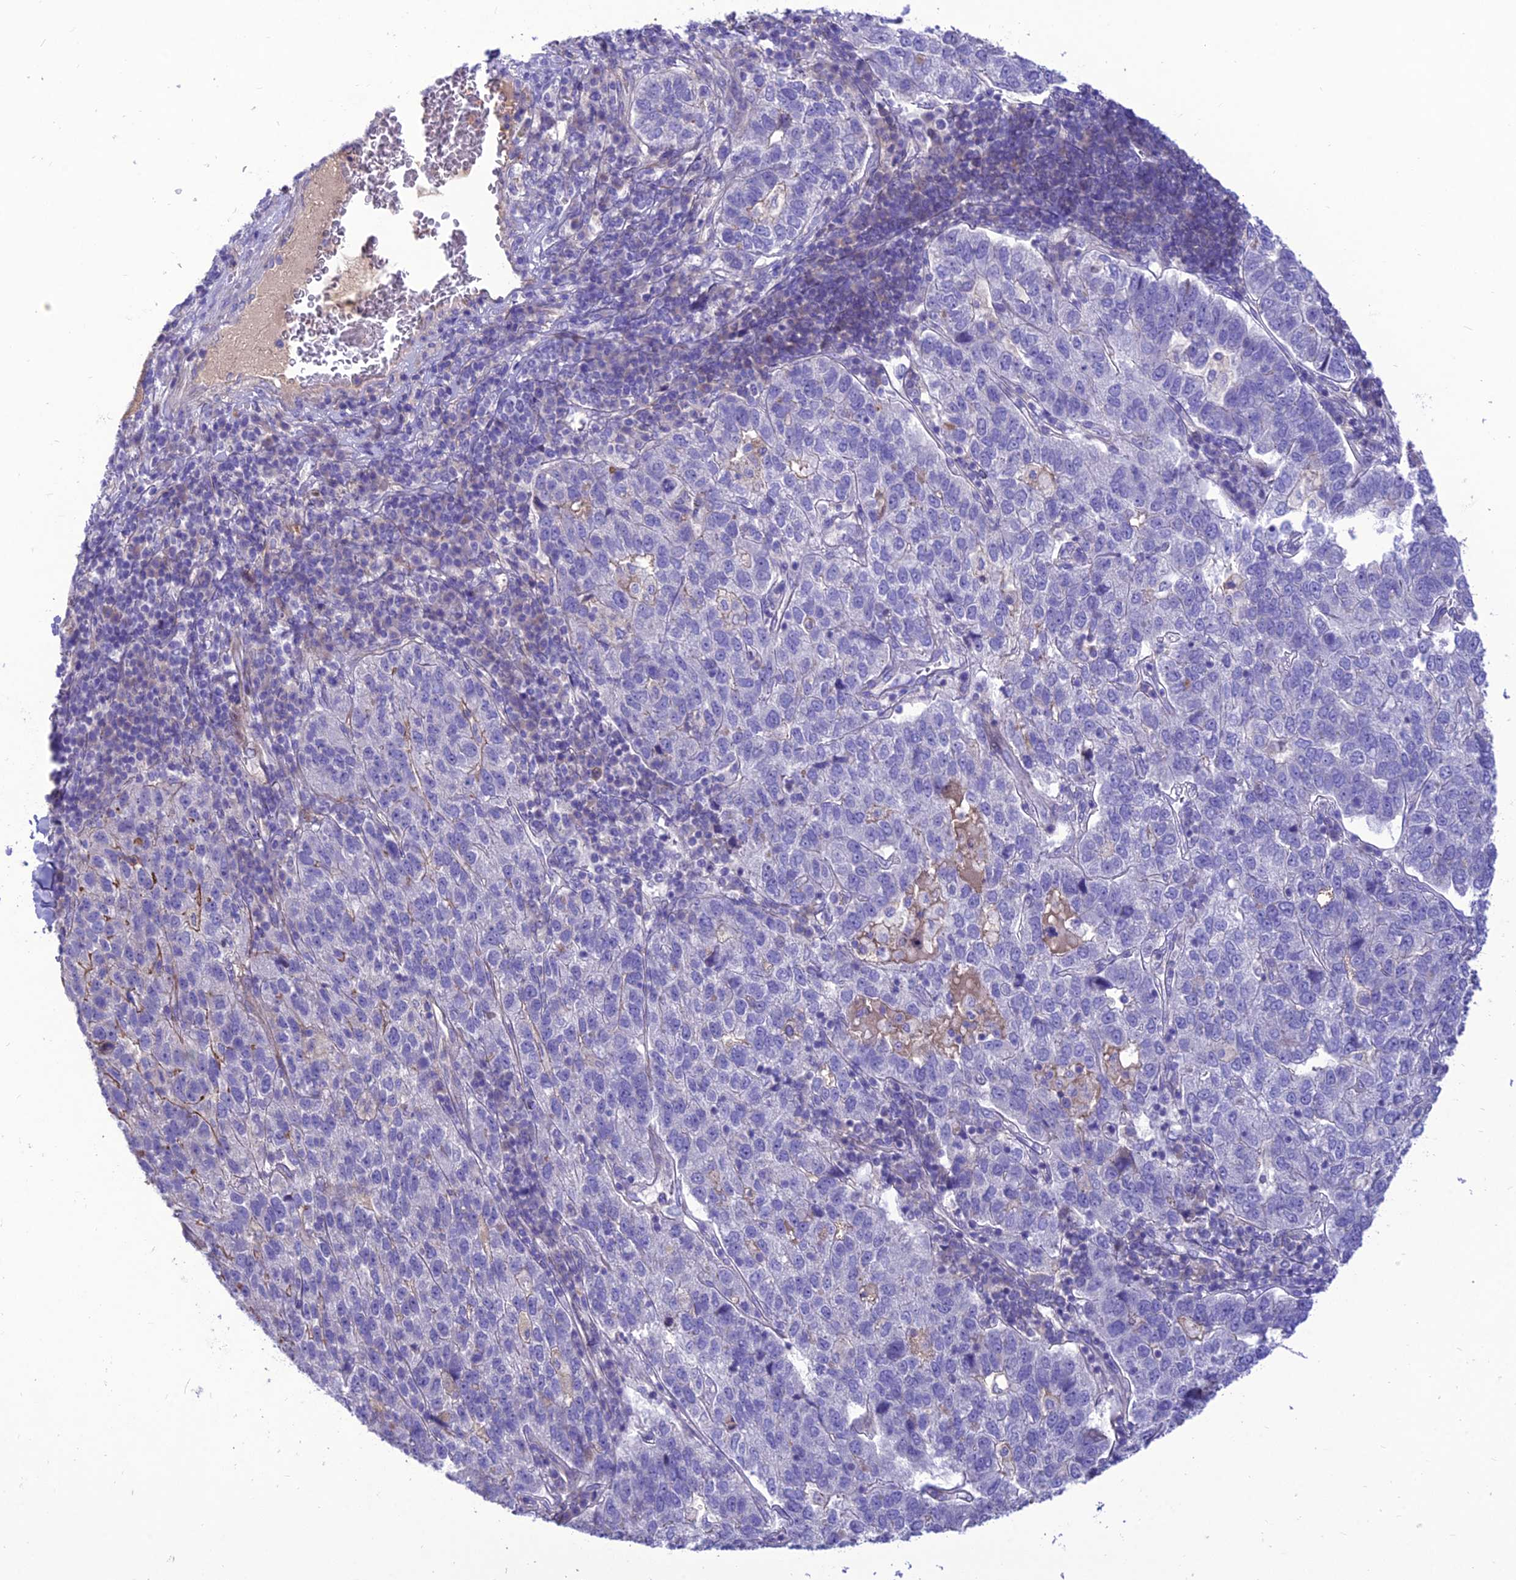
{"staining": {"intensity": "negative", "quantity": "none", "location": "none"}, "tissue": "pancreatic cancer", "cell_type": "Tumor cells", "image_type": "cancer", "snomed": [{"axis": "morphology", "description": "Adenocarcinoma, NOS"}, {"axis": "topography", "description": "Pancreas"}], "caption": "Photomicrograph shows no significant protein staining in tumor cells of pancreatic cancer (adenocarcinoma). (DAB (3,3'-diaminobenzidine) immunohistochemistry with hematoxylin counter stain).", "gene": "TEKT3", "patient": {"sex": "female", "age": 61}}